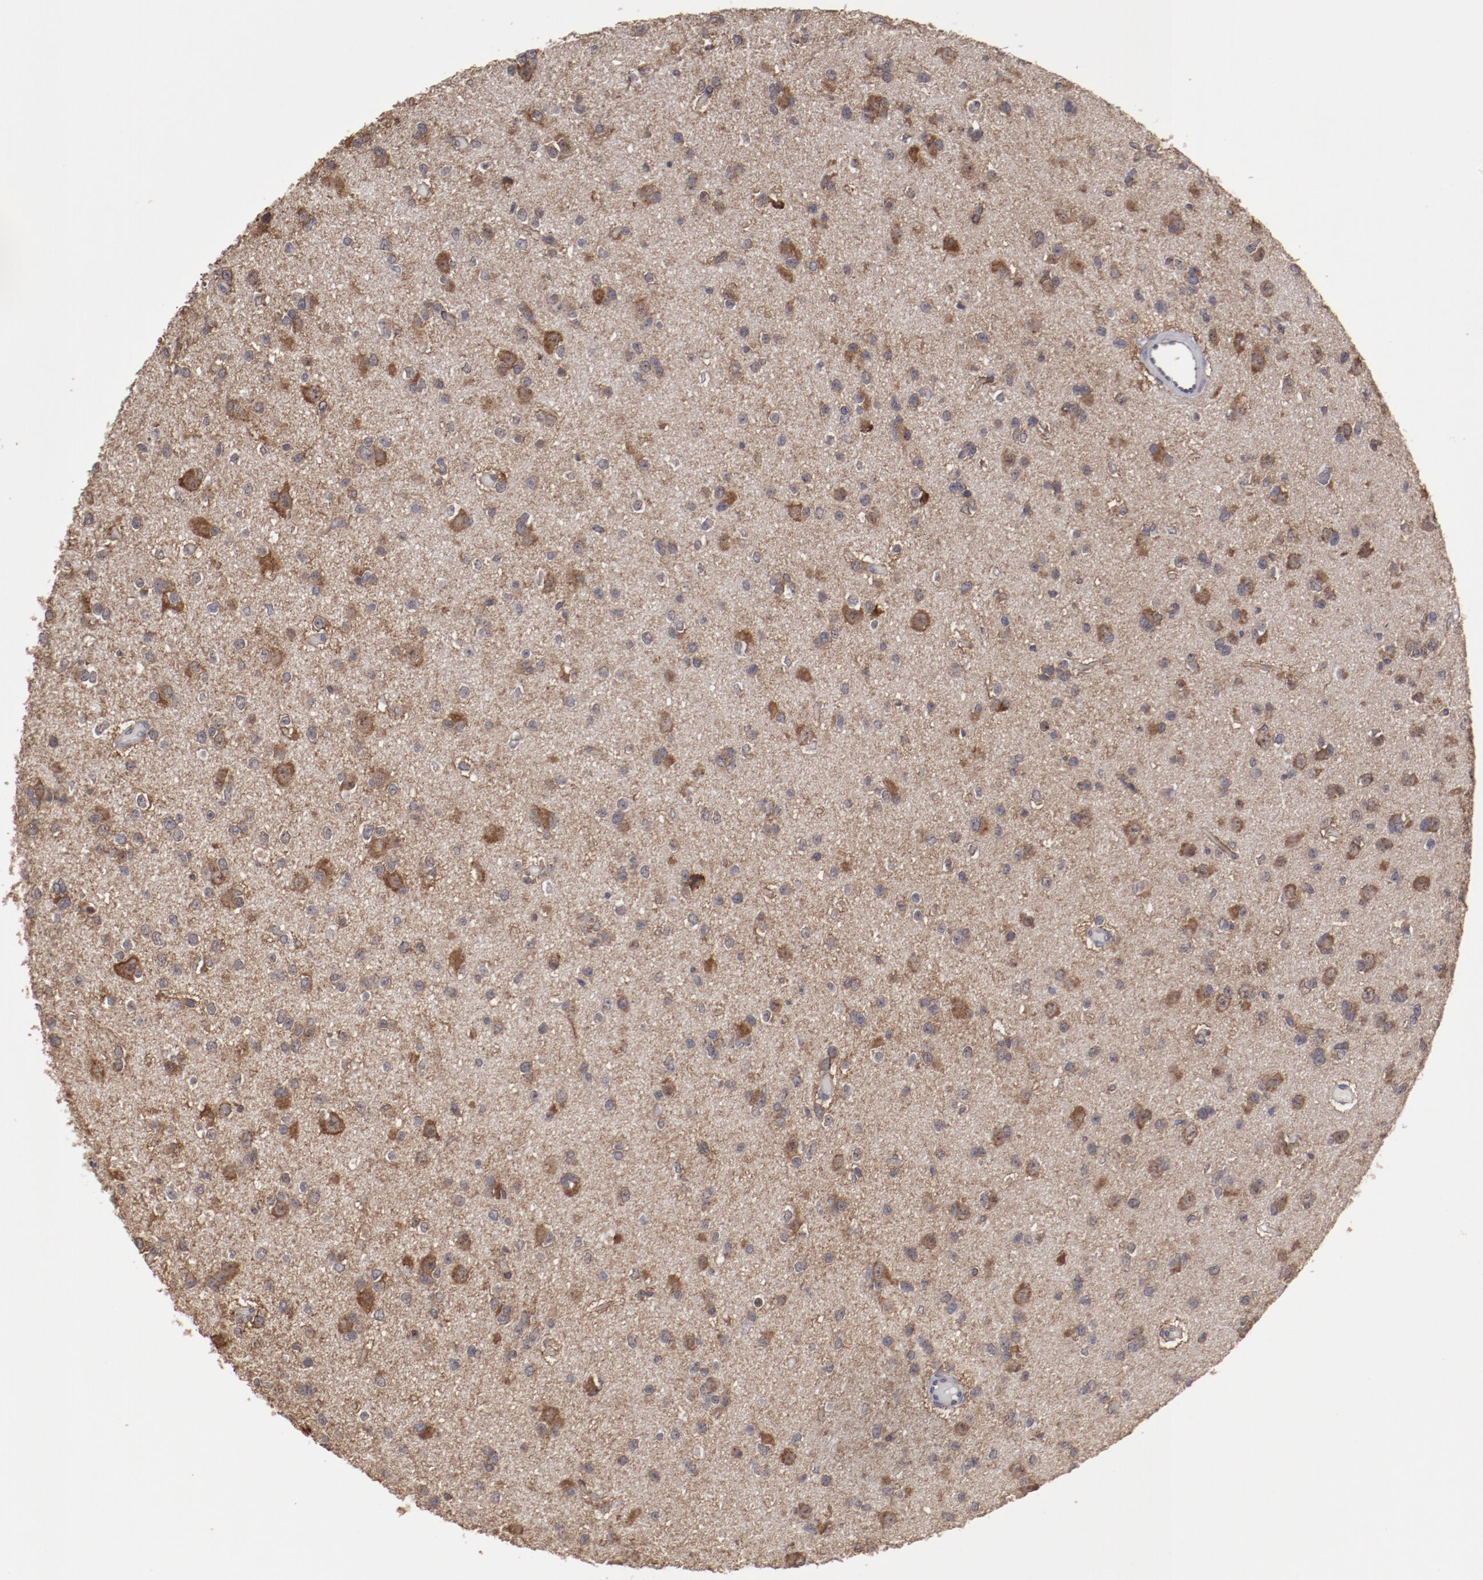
{"staining": {"intensity": "moderate", "quantity": "25%-75%", "location": "cytoplasmic/membranous"}, "tissue": "glioma", "cell_type": "Tumor cells", "image_type": "cancer", "snomed": [{"axis": "morphology", "description": "Glioma, malignant, Low grade"}, {"axis": "topography", "description": "Brain"}], "caption": "Human glioma stained for a protein (brown) displays moderate cytoplasmic/membranous positive positivity in about 25%-75% of tumor cells.", "gene": "RPS4Y1", "patient": {"sex": "male", "age": 42}}